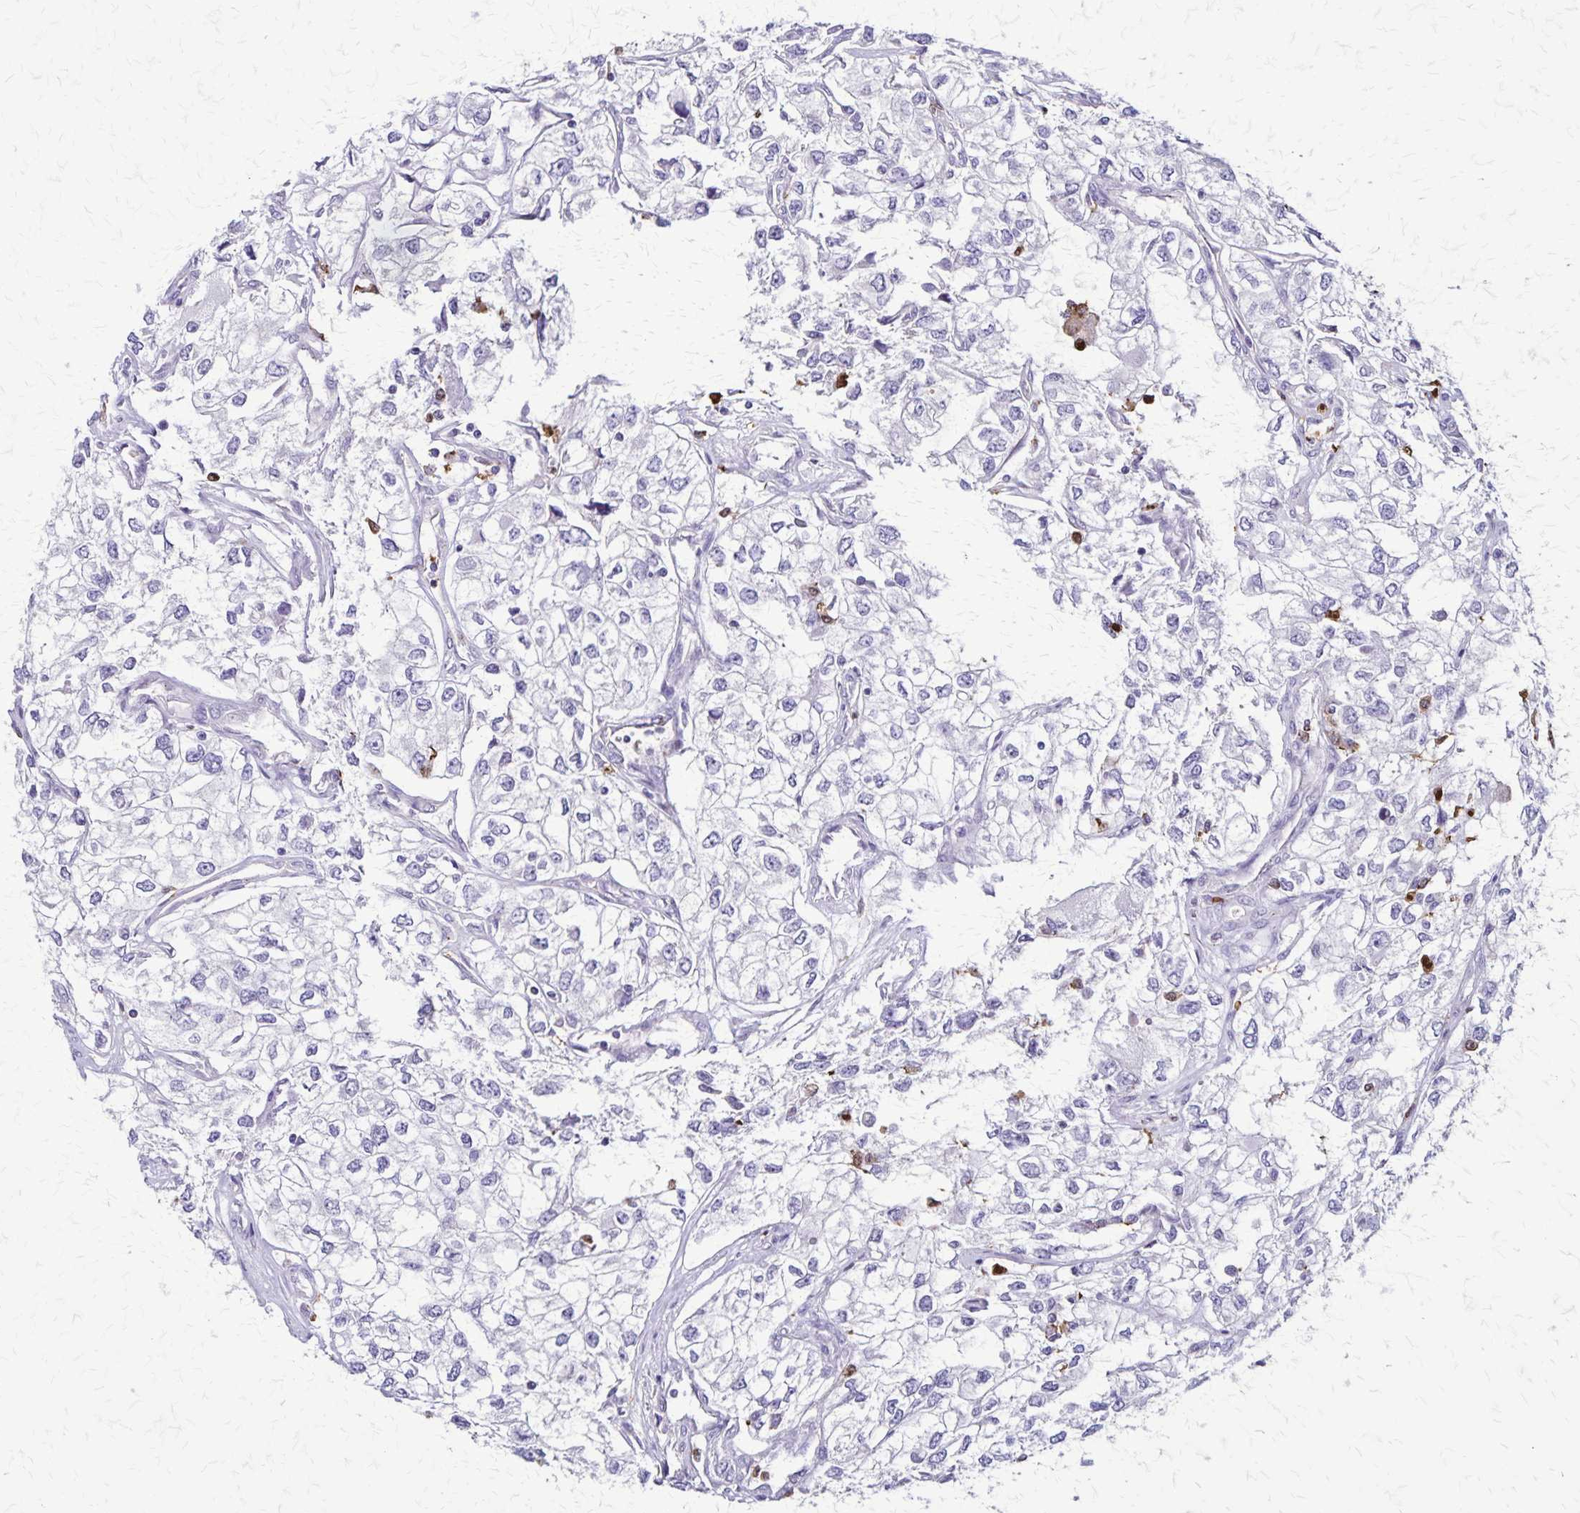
{"staining": {"intensity": "negative", "quantity": "none", "location": "none"}, "tissue": "renal cancer", "cell_type": "Tumor cells", "image_type": "cancer", "snomed": [{"axis": "morphology", "description": "Adenocarcinoma, NOS"}, {"axis": "topography", "description": "Kidney"}], "caption": "Immunohistochemistry image of renal cancer (adenocarcinoma) stained for a protein (brown), which demonstrates no staining in tumor cells.", "gene": "ULBP3", "patient": {"sex": "female", "age": 59}}